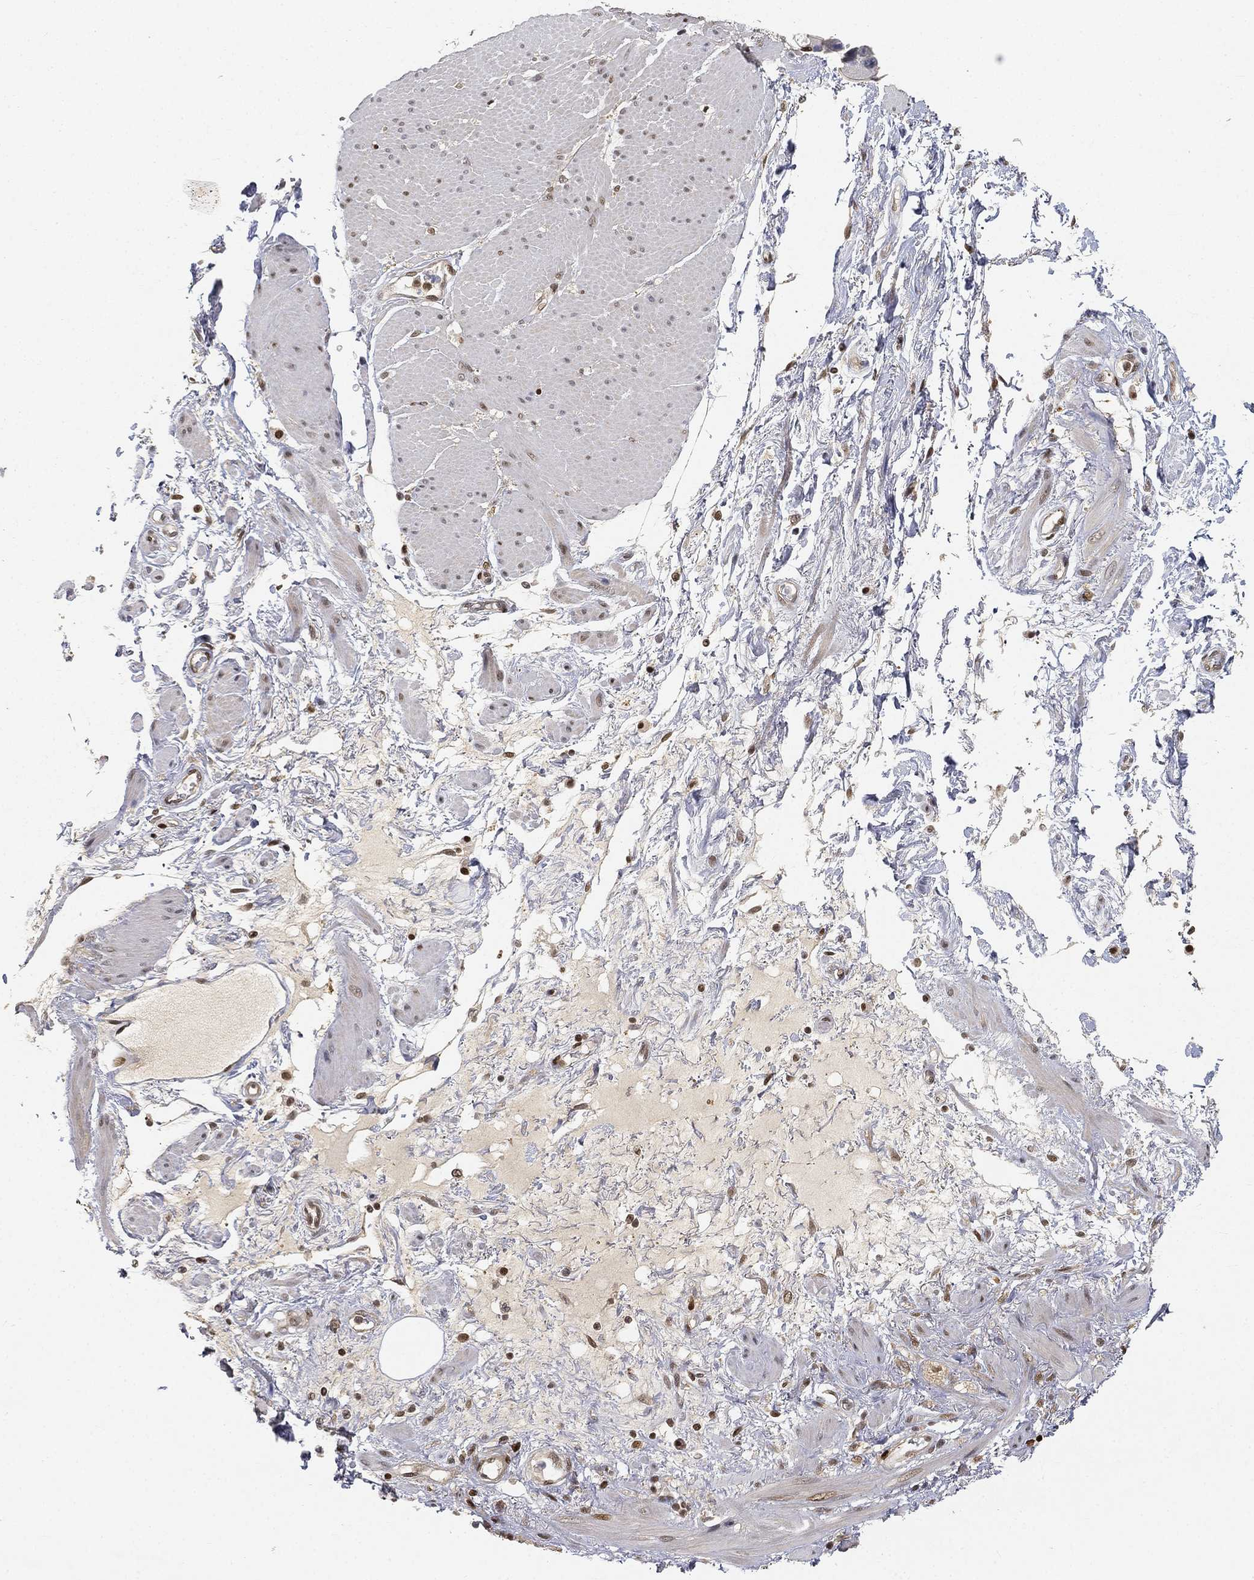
{"staining": {"intensity": "strong", "quantity": "25%-75%", "location": "nuclear"}, "tissue": "smooth muscle", "cell_type": "Smooth muscle cells", "image_type": "normal", "snomed": [{"axis": "morphology", "description": "Normal tissue, NOS"}, {"axis": "topography", "description": "Smooth muscle"}, {"axis": "topography", "description": "Anal"}], "caption": "Smooth muscle stained with immunohistochemistry exhibits strong nuclear expression in about 25%-75% of smooth muscle cells. (Stains: DAB in brown, nuclei in blue, Microscopy: brightfield microscopy at high magnification).", "gene": "CRTC3", "patient": {"sex": "male", "age": 83}}